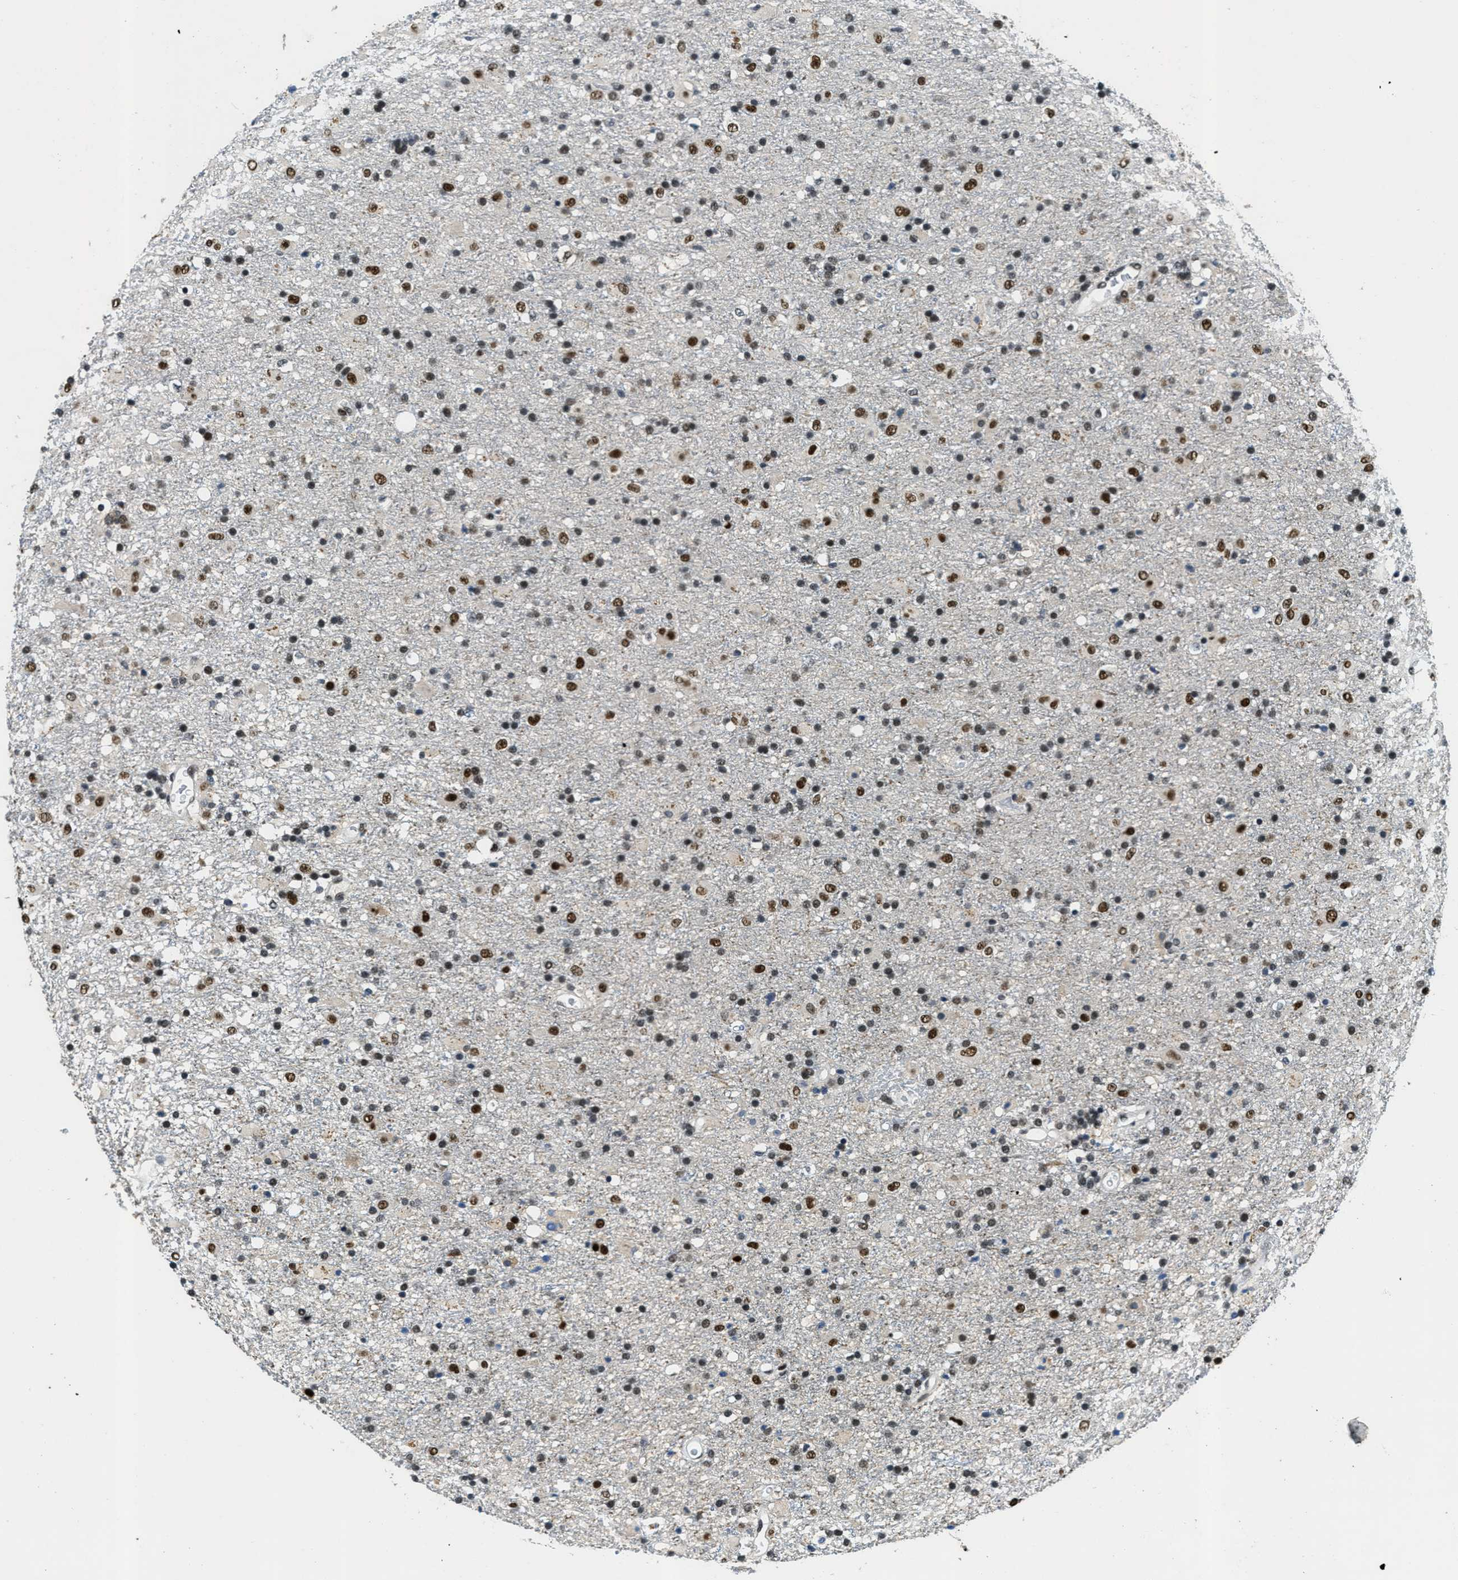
{"staining": {"intensity": "strong", "quantity": "25%-75%", "location": "nuclear"}, "tissue": "glioma", "cell_type": "Tumor cells", "image_type": "cancer", "snomed": [{"axis": "morphology", "description": "Glioma, malignant, Low grade"}, {"axis": "topography", "description": "Brain"}], "caption": "Glioma was stained to show a protein in brown. There is high levels of strong nuclear positivity in about 25%-75% of tumor cells. The staining was performed using DAB to visualize the protein expression in brown, while the nuclei were stained in blue with hematoxylin (Magnification: 20x).", "gene": "SSB", "patient": {"sex": "male", "age": 65}}